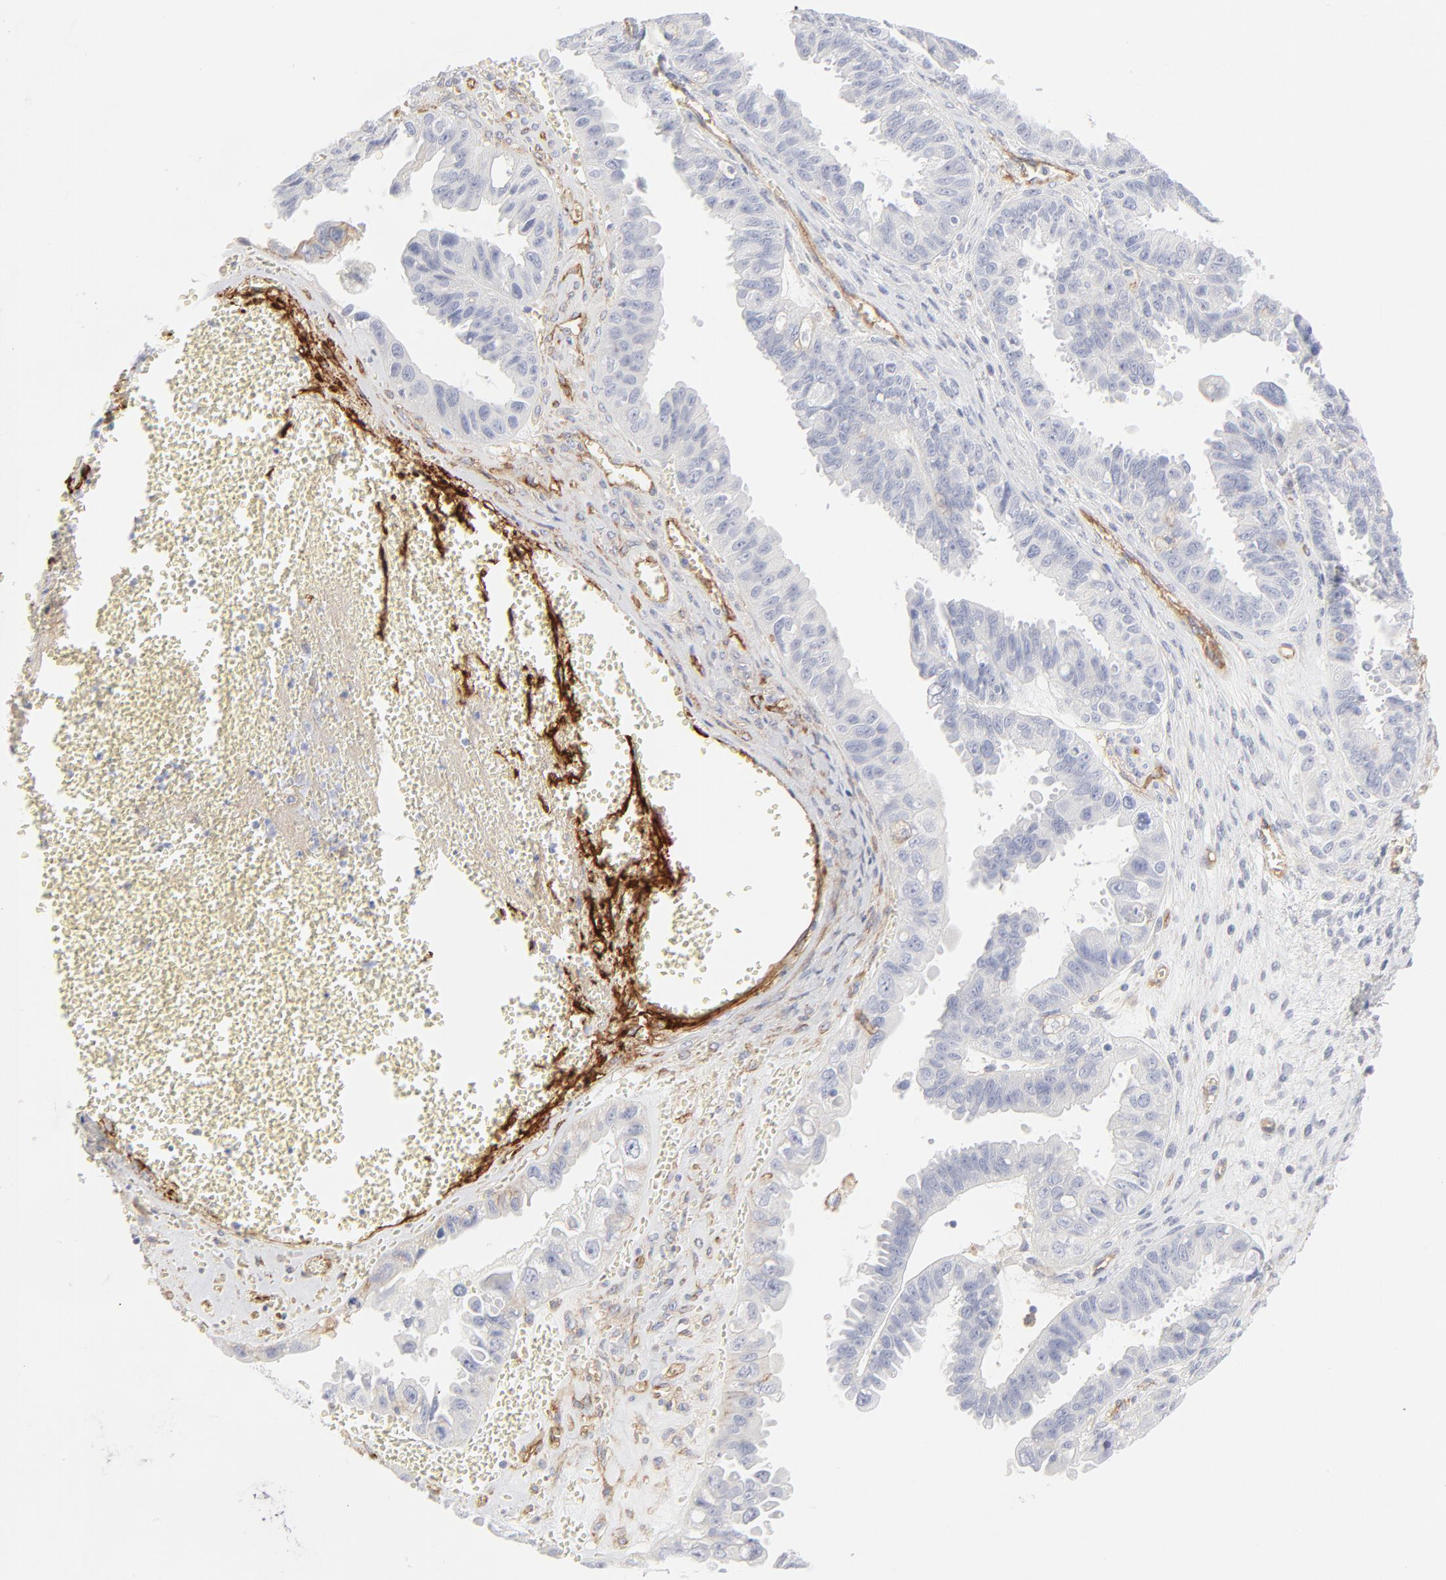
{"staining": {"intensity": "negative", "quantity": "none", "location": "none"}, "tissue": "ovarian cancer", "cell_type": "Tumor cells", "image_type": "cancer", "snomed": [{"axis": "morphology", "description": "Carcinoma, endometroid"}, {"axis": "topography", "description": "Ovary"}], "caption": "IHC photomicrograph of ovarian cancer stained for a protein (brown), which shows no positivity in tumor cells. (Stains: DAB immunohistochemistry (IHC) with hematoxylin counter stain, Microscopy: brightfield microscopy at high magnification).", "gene": "ITGA5", "patient": {"sex": "female", "age": 85}}